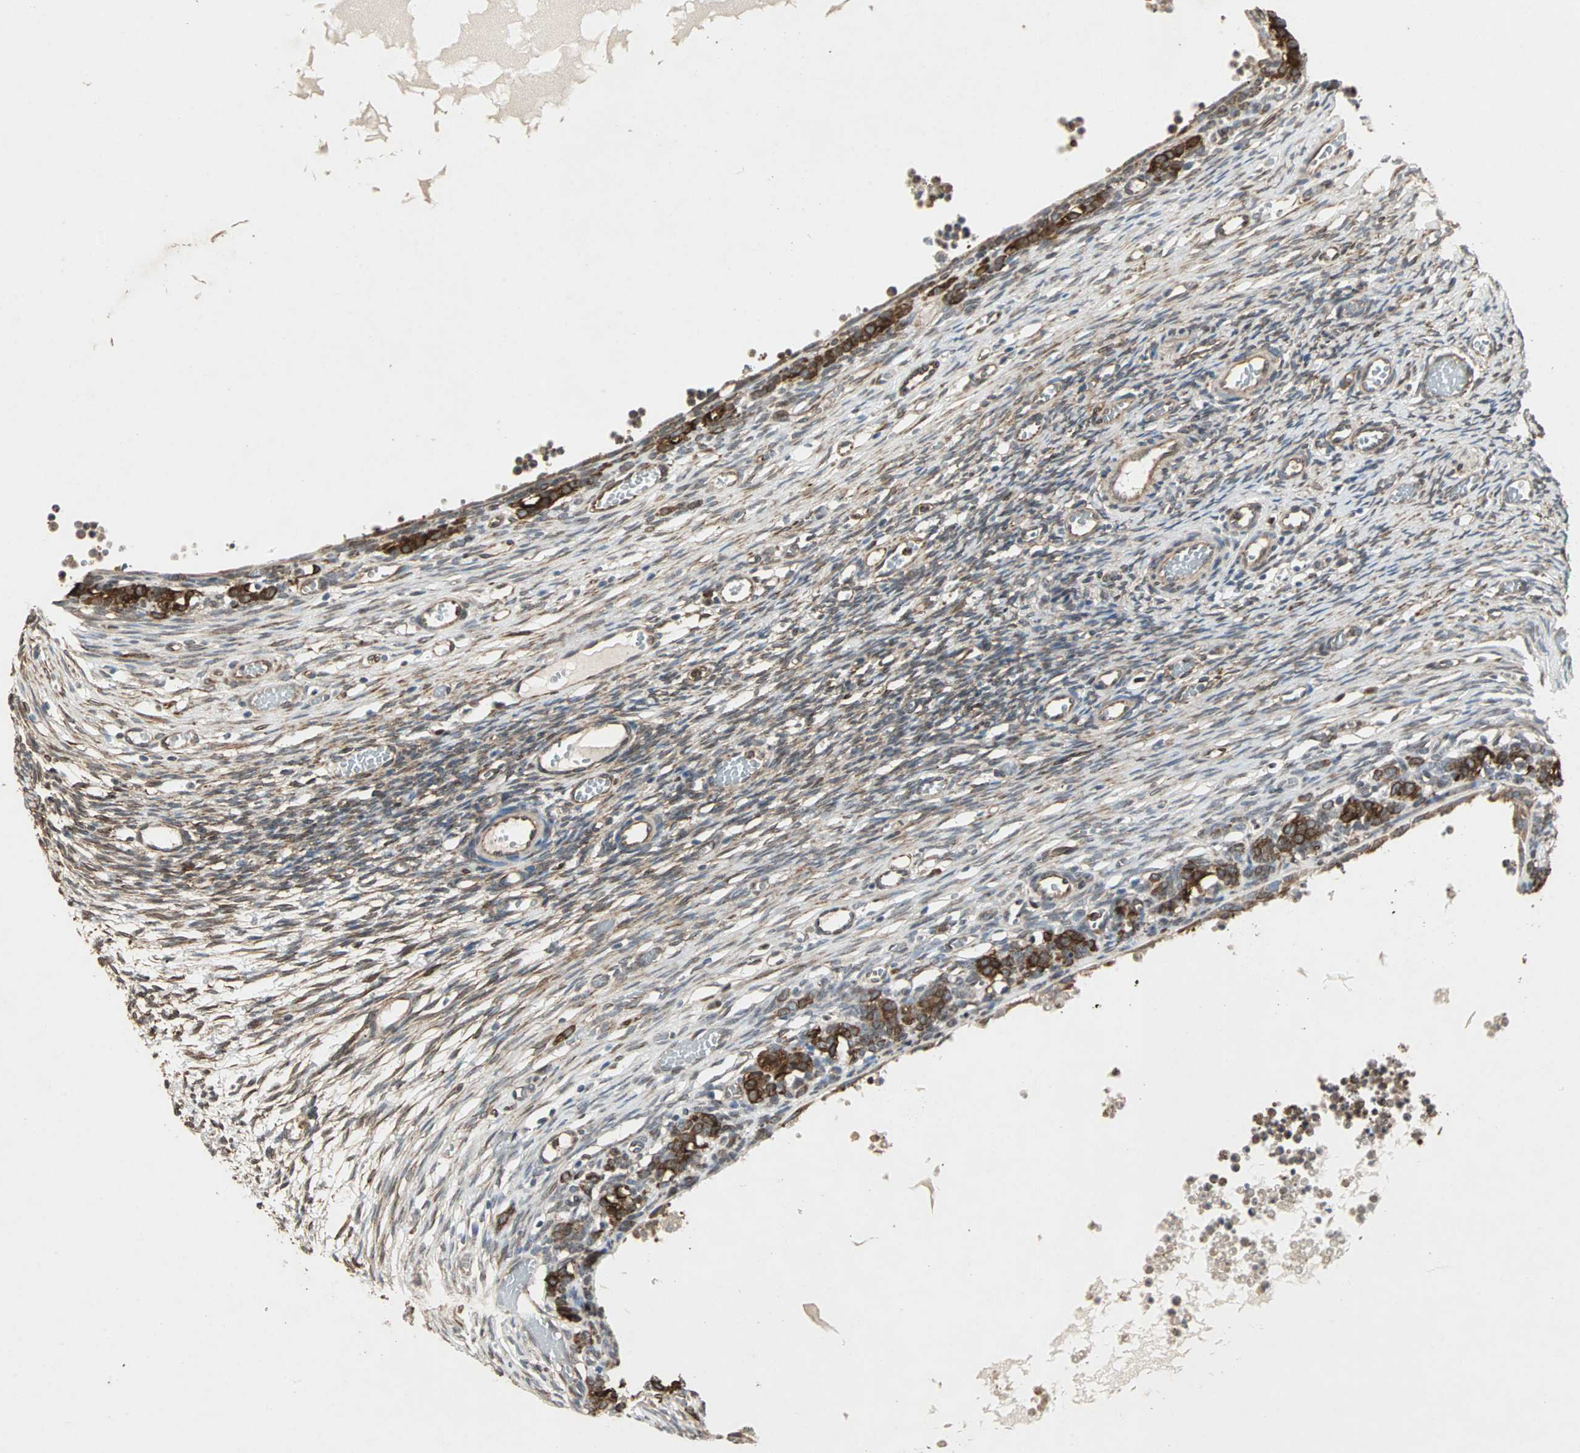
{"staining": {"intensity": "moderate", "quantity": "25%-75%", "location": "cytoplasmic/membranous"}, "tissue": "ovary", "cell_type": "Ovarian stroma cells", "image_type": "normal", "snomed": [{"axis": "morphology", "description": "Normal tissue, NOS"}, {"axis": "topography", "description": "Ovary"}], "caption": "A photomicrograph showing moderate cytoplasmic/membranous staining in approximately 25%-75% of ovarian stroma cells in normal ovary, as visualized by brown immunohistochemical staining.", "gene": "TRPV4", "patient": {"sex": "female", "age": 35}}